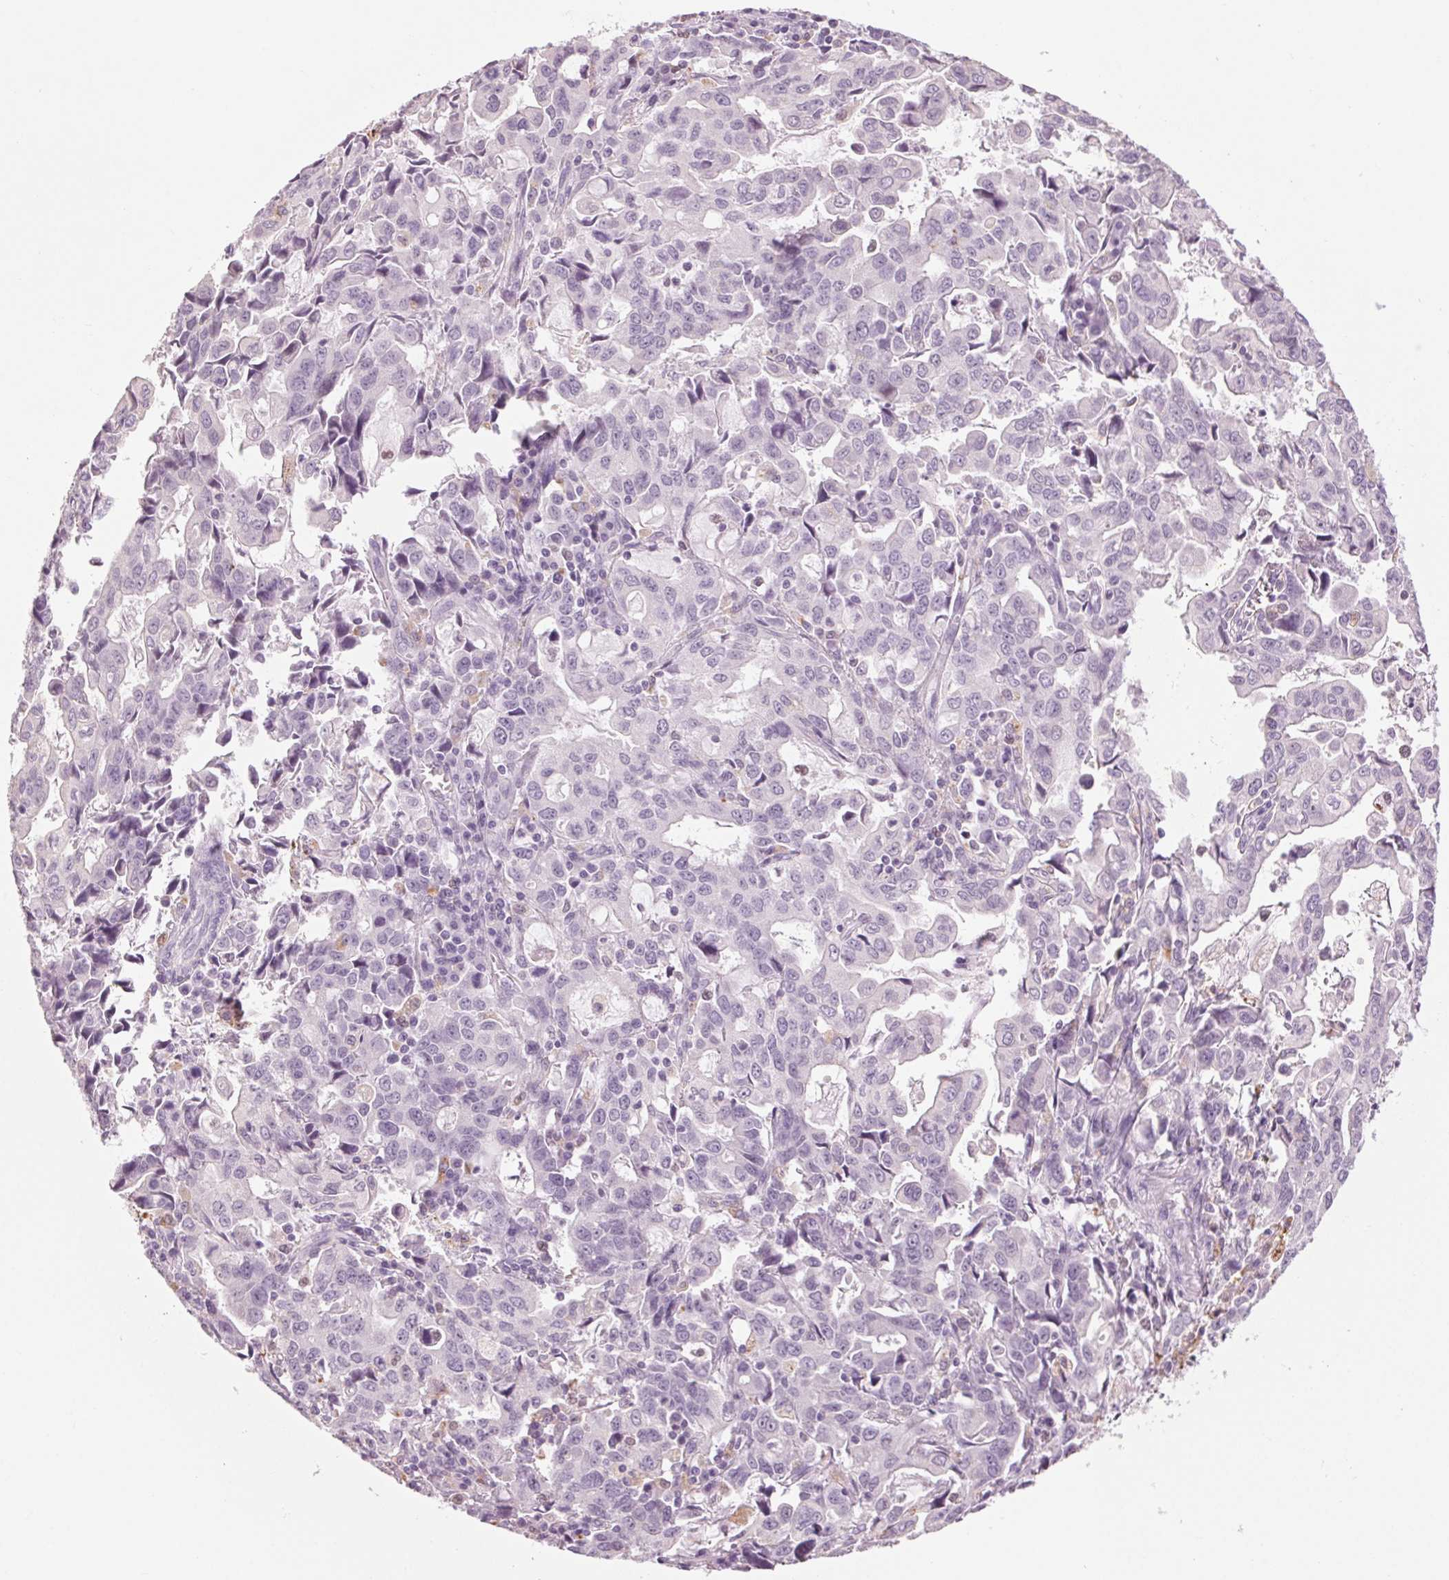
{"staining": {"intensity": "negative", "quantity": "none", "location": "none"}, "tissue": "stomach cancer", "cell_type": "Tumor cells", "image_type": "cancer", "snomed": [{"axis": "morphology", "description": "Adenocarcinoma, NOS"}, {"axis": "topography", "description": "Stomach, upper"}], "caption": "Stomach adenocarcinoma was stained to show a protein in brown. There is no significant expression in tumor cells.", "gene": "MPO", "patient": {"sex": "male", "age": 85}}